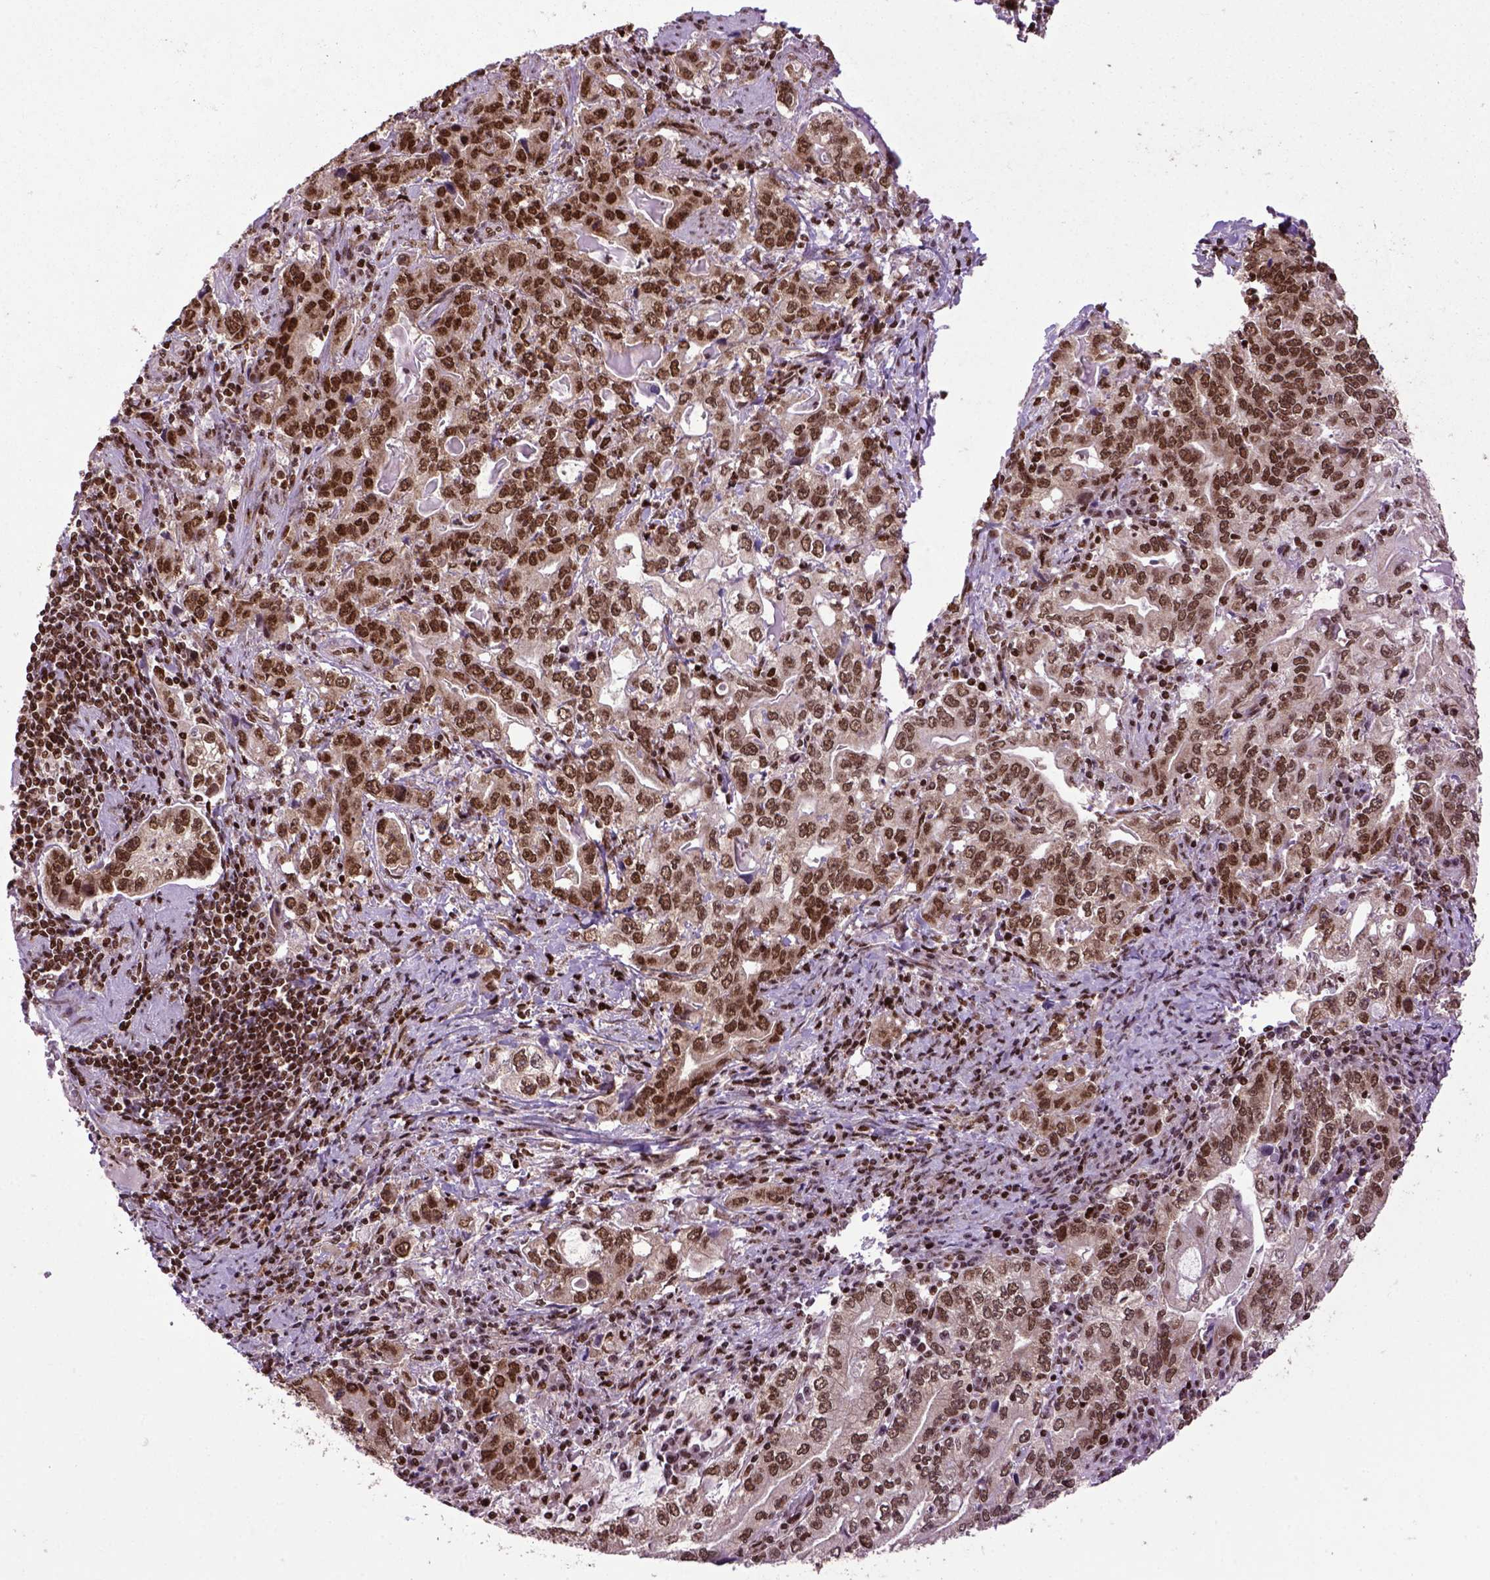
{"staining": {"intensity": "moderate", "quantity": ">75%", "location": "nuclear"}, "tissue": "stomach cancer", "cell_type": "Tumor cells", "image_type": "cancer", "snomed": [{"axis": "morphology", "description": "Adenocarcinoma, NOS"}, {"axis": "topography", "description": "Stomach, lower"}], "caption": "Stomach cancer (adenocarcinoma) was stained to show a protein in brown. There is medium levels of moderate nuclear expression in about >75% of tumor cells. Nuclei are stained in blue.", "gene": "CELF1", "patient": {"sex": "female", "age": 72}}